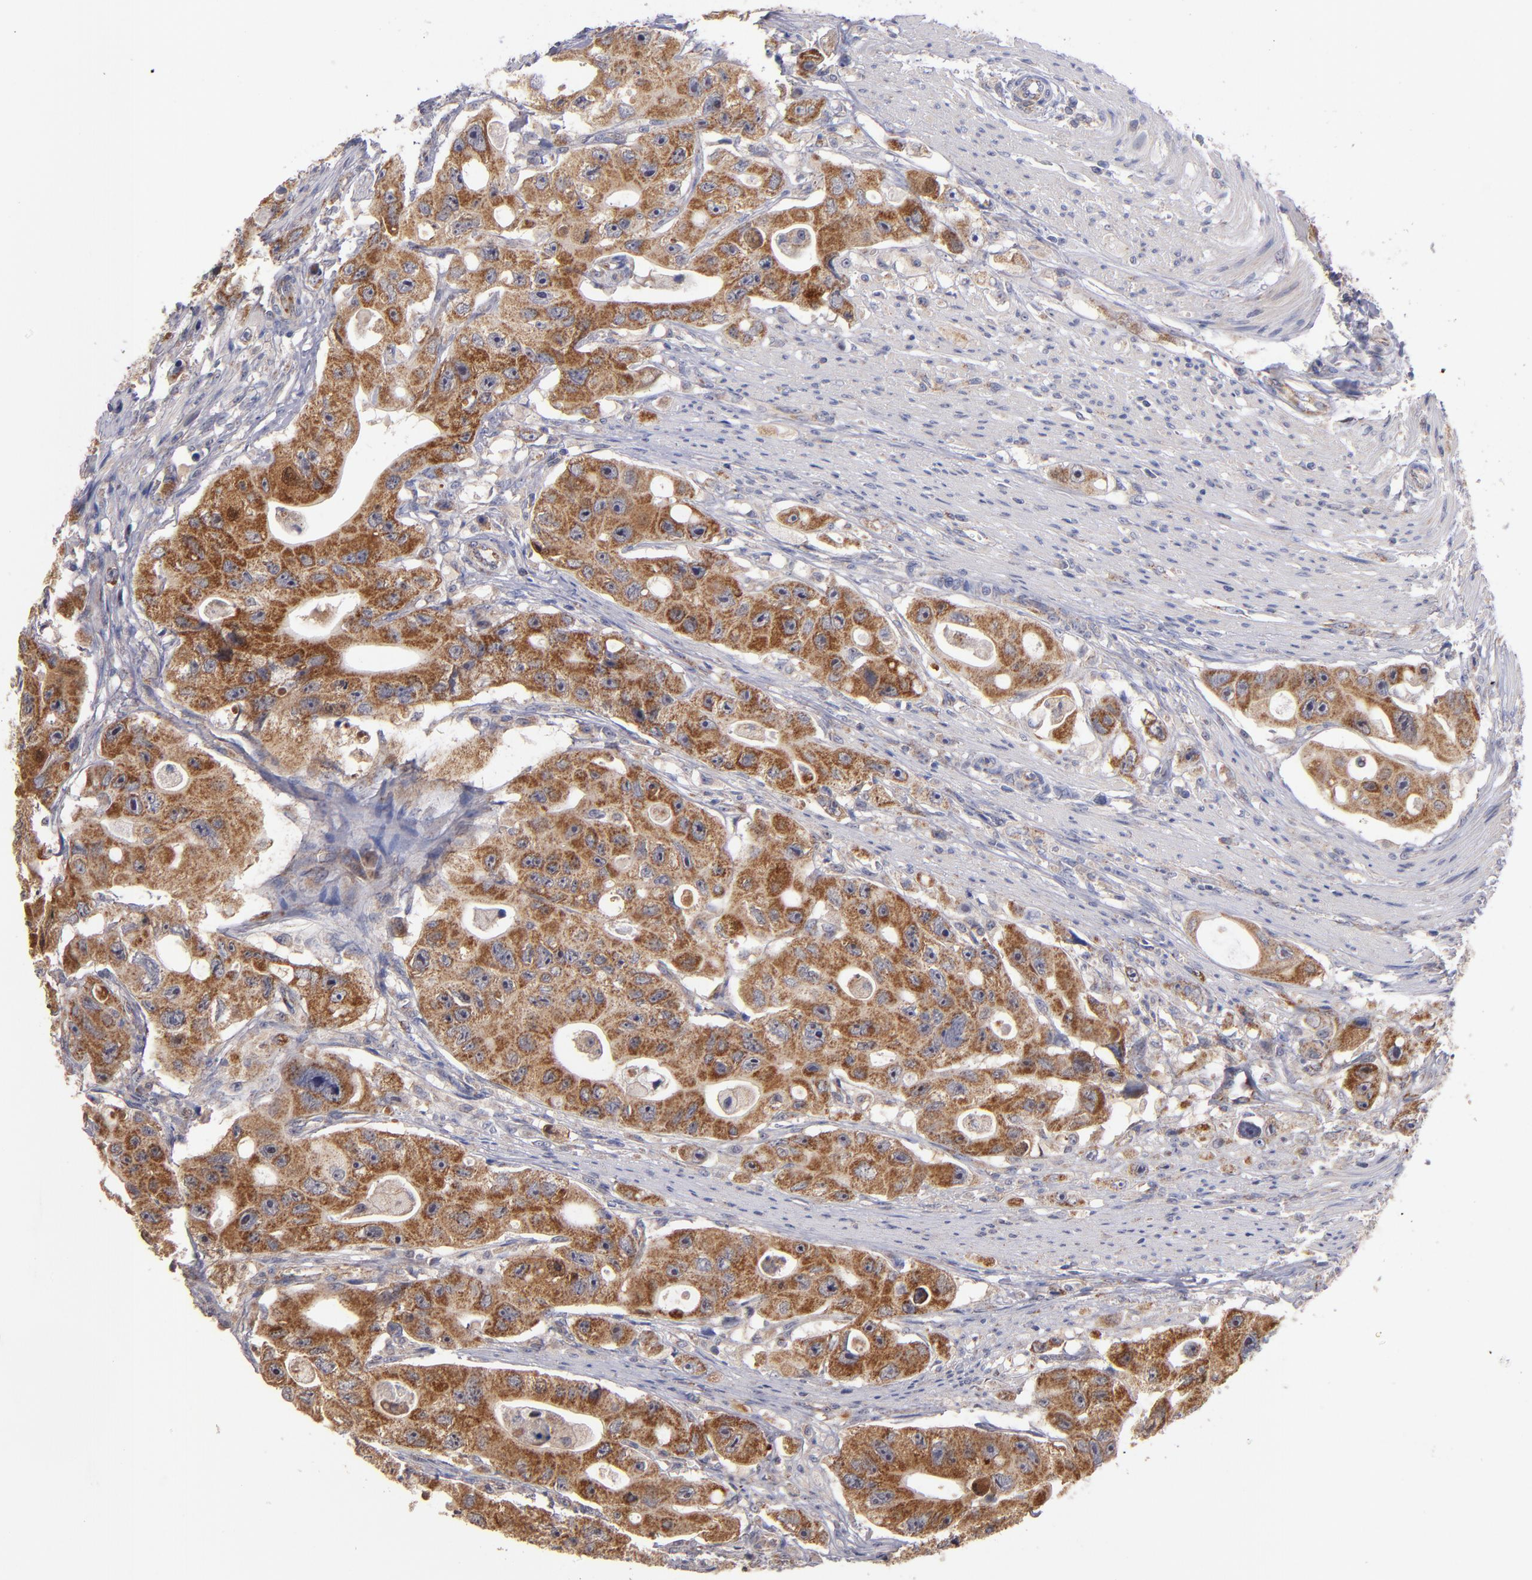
{"staining": {"intensity": "moderate", "quantity": ">75%", "location": "cytoplasmic/membranous"}, "tissue": "colorectal cancer", "cell_type": "Tumor cells", "image_type": "cancer", "snomed": [{"axis": "morphology", "description": "Adenocarcinoma, NOS"}, {"axis": "topography", "description": "Colon"}], "caption": "This is a histology image of IHC staining of colorectal cancer, which shows moderate expression in the cytoplasmic/membranous of tumor cells.", "gene": "DIABLO", "patient": {"sex": "female", "age": 46}}